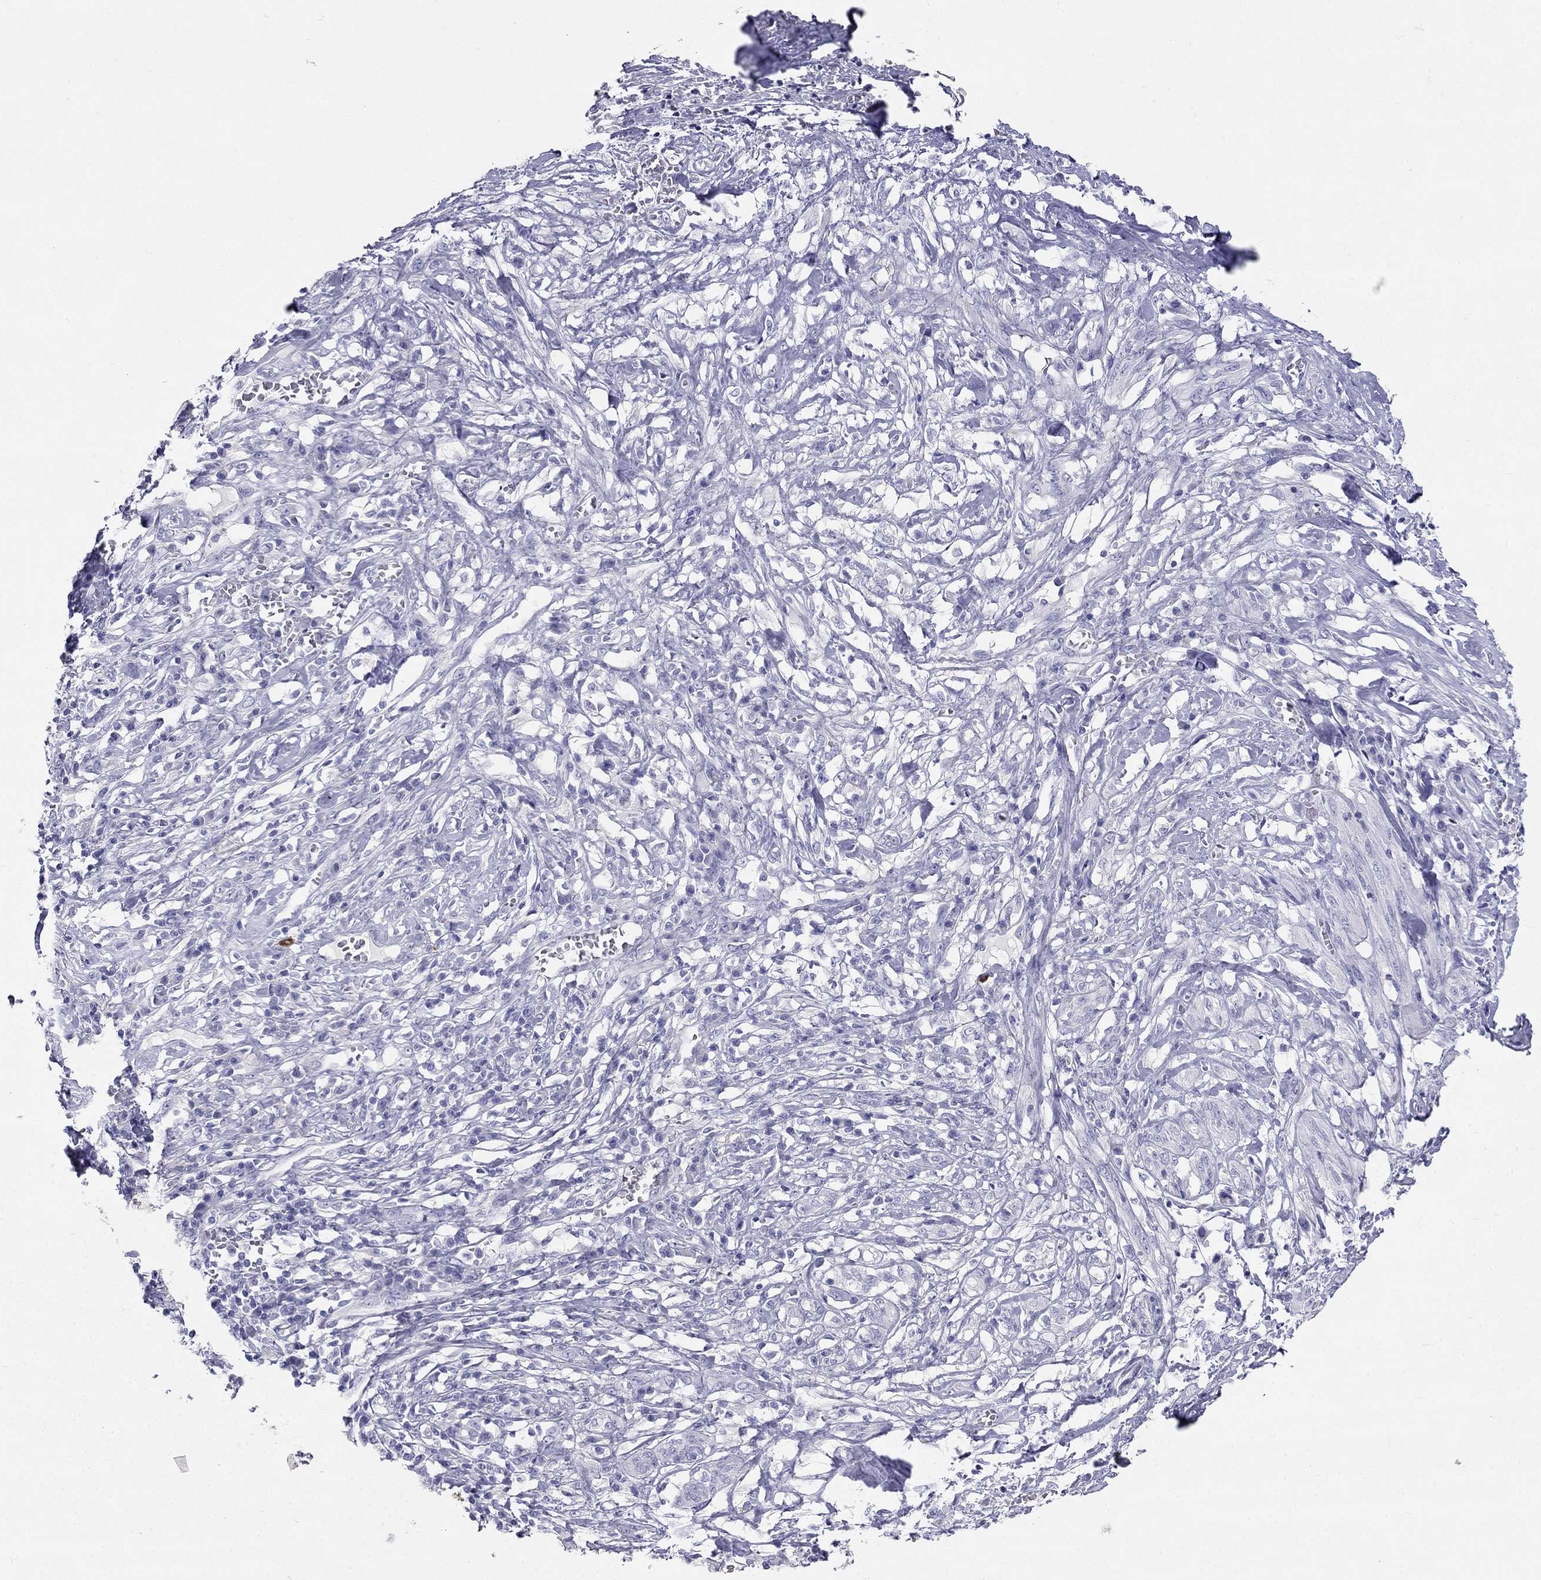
{"staining": {"intensity": "negative", "quantity": "none", "location": "none"}, "tissue": "melanoma", "cell_type": "Tumor cells", "image_type": "cancer", "snomed": [{"axis": "morphology", "description": "Malignant melanoma, NOS"}, {"axis": "topography", "description": "Skin"}], "caption": "Immunohistochemical staining of malignant melanoma displays no significant positivity in tumor cells.", "gene": "RFLNA", "patient": {"sex": "female", "age": 91}}